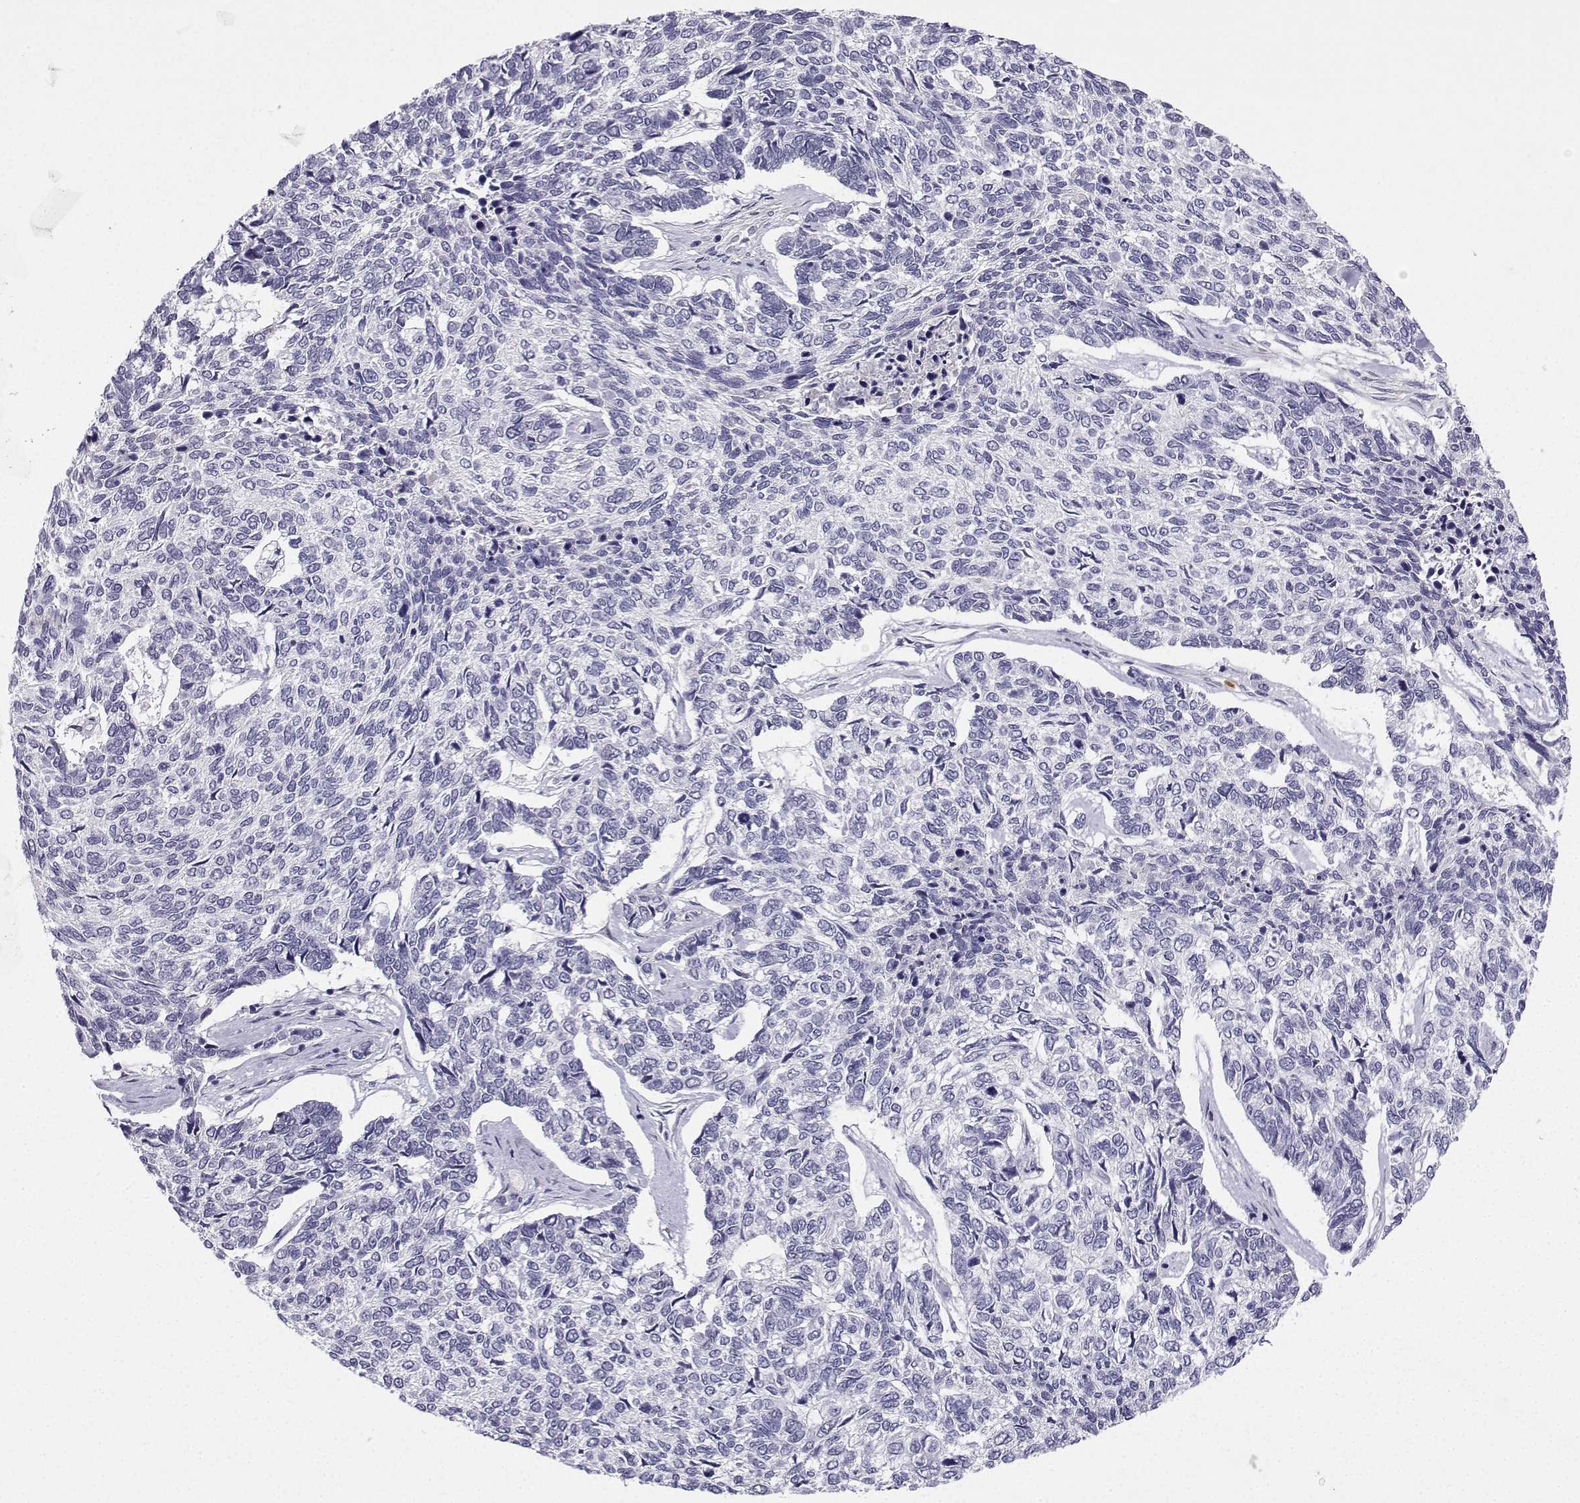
{"staining": {"intensity": "negative", "quantity": "none", "location": "none"}, "tissue": "skin cancer", "cell_type": "Tumor cells", "image_type": "cancer", "snomed": [{"axis": "morphology", "description": "Basal cell carcinoma"}, {"axis": "topography", "description": "Skin"}], "caption": "Tumor cells are negative for brown protein staining in basal cell carcinoma (skin). Brightfield microscopy of IHC stained with DAB (brown) and hematoxylin (blue), captured at high magnification.", "gene": "CALY", "patient": {"sex": "female", "age": 65}}